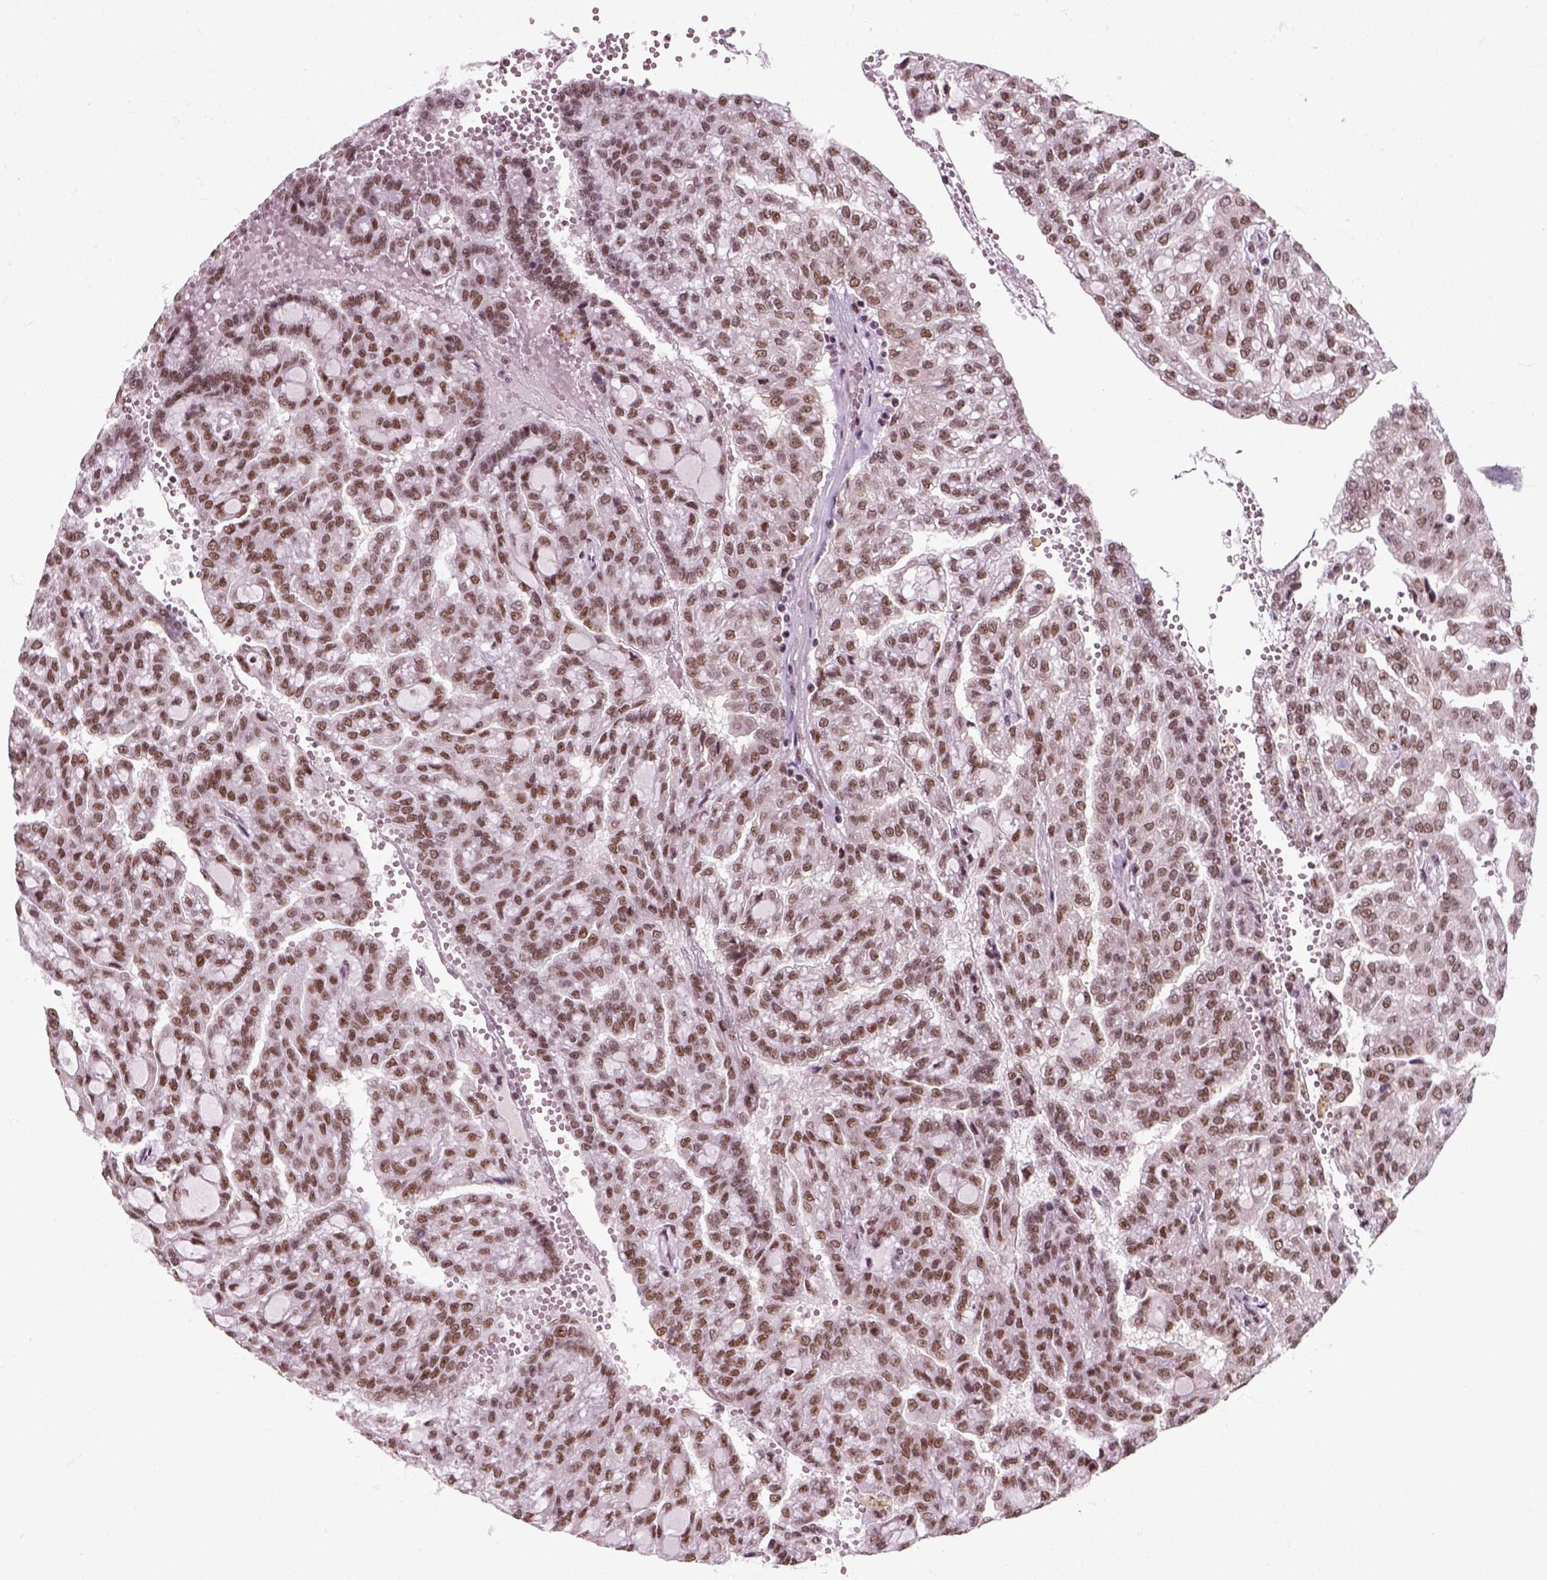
{"staining": {"intensity": "moderate", "quantity": ">75%", "location": "nuclear"}, "tissue": "renal cancer", "cell_type": "Tumor cells", "image_type": "cancer", "snomed": [{"axis": "morphology", "description": "Adenocarcinoma, NOS"}, {"axis": "topography", "description": "Kidney"}], "caption": "Moderate nuclear expression is seen in about >75% of tumor cells in renal adenocarcinoma.", "gene": "GTF2F1", "patient": {"sex": "male", "age": 63}}